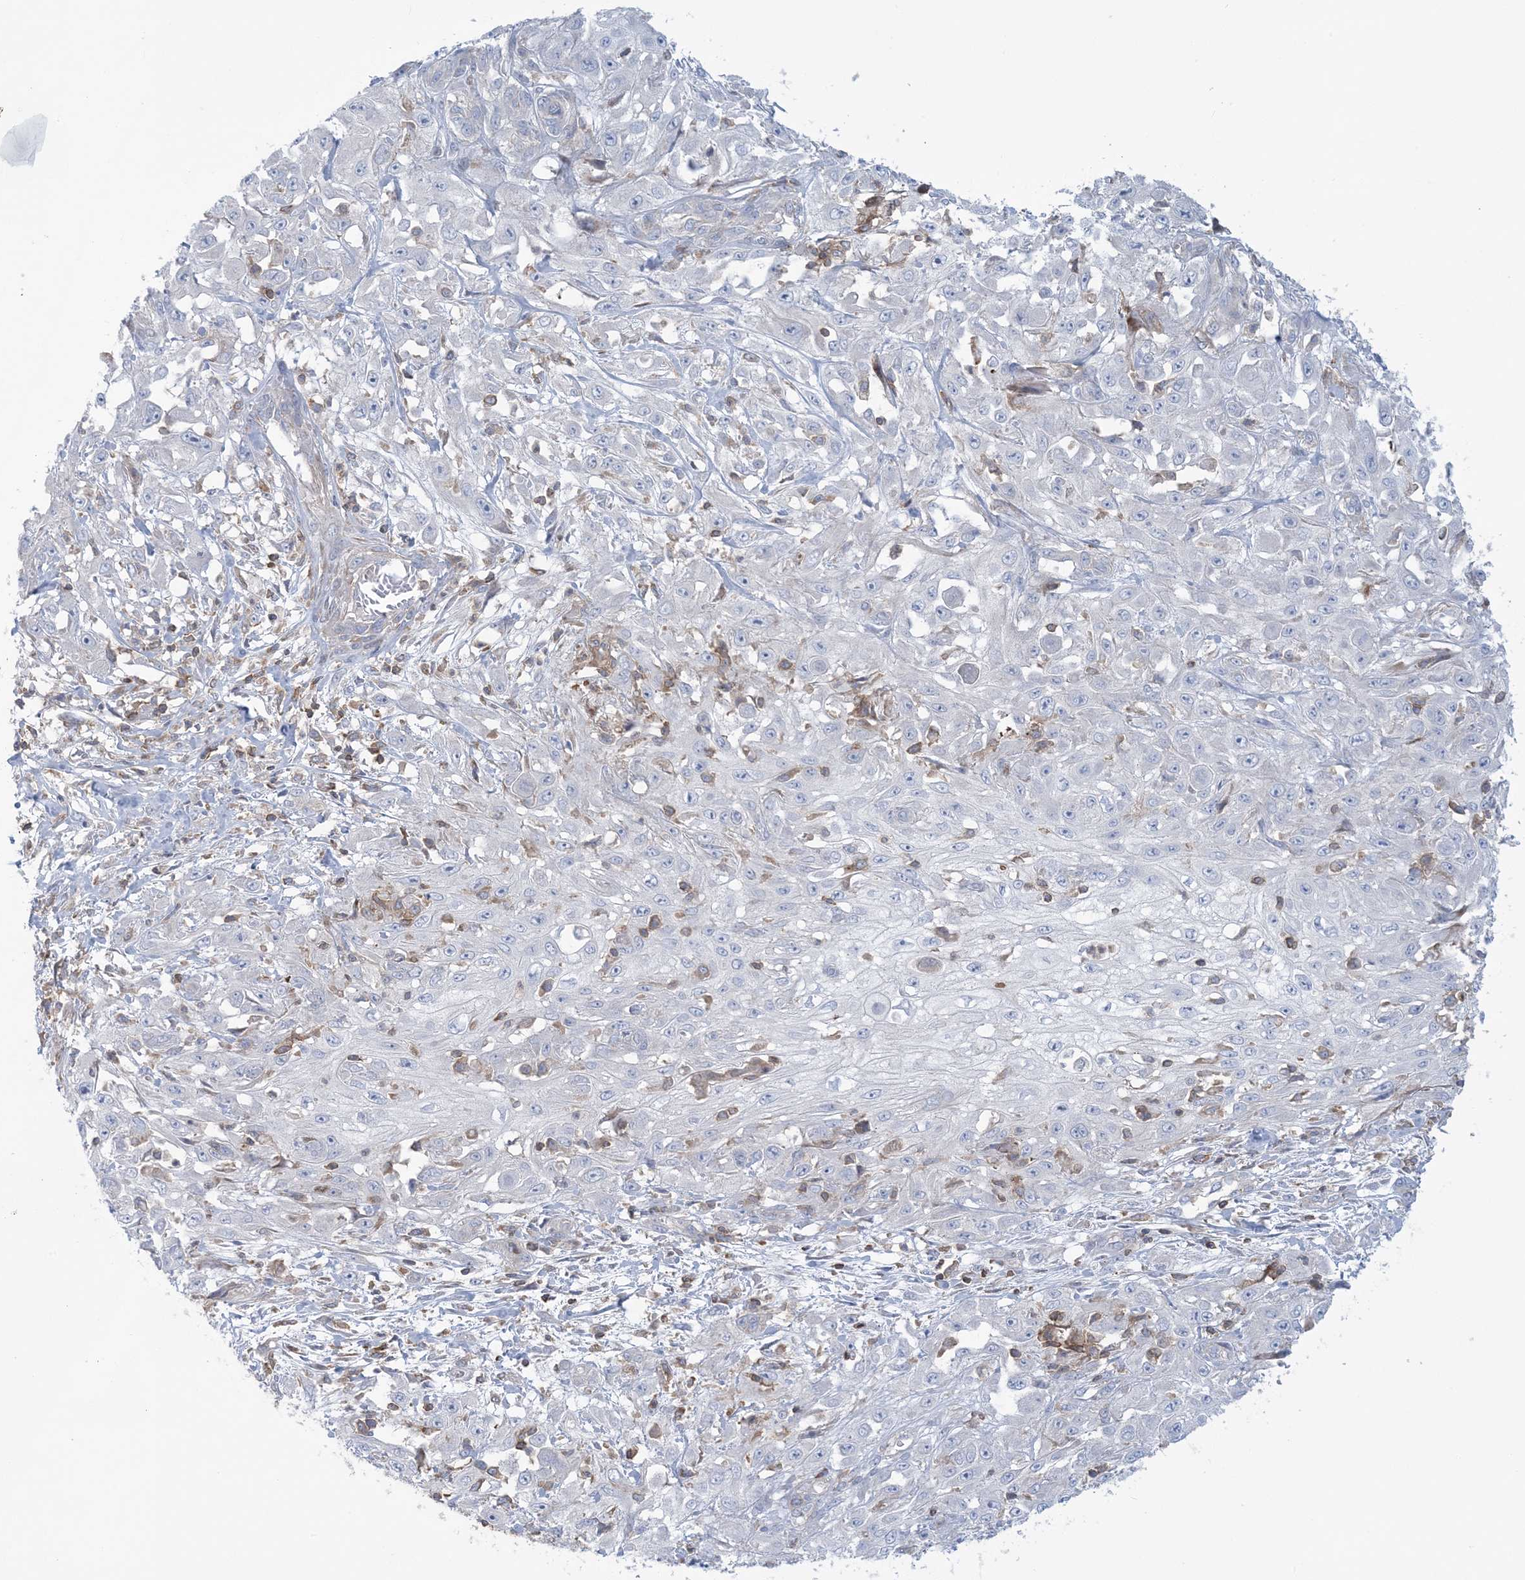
{"staining": {"intensity": "negative", "quantity": "none", "location": "none"}, "tissue": "skin cancer", "cell_type": "Tumor cells", "image_type": "cancer", "snomed": [{"axis": "morphology", "description": "Squamous cell carcinoma, NOS"}, {"axis": "morphology", "description": "Squamous cell carcinoma, metastatic, NOS"}, {"axis": "topography", "description": "Skin"}, {"axis": "topography", "description": "Lymph node"}], "caption": "This photomicrograph is of skin squamous cell carcinoma stained with immunohistochemistry to label a protein in brown with the nuclei are counter-stained blue. There is no expression in tumor cells.", "gene": "ARHGAP30", "patient": {"sex": "male", "age": 75}}